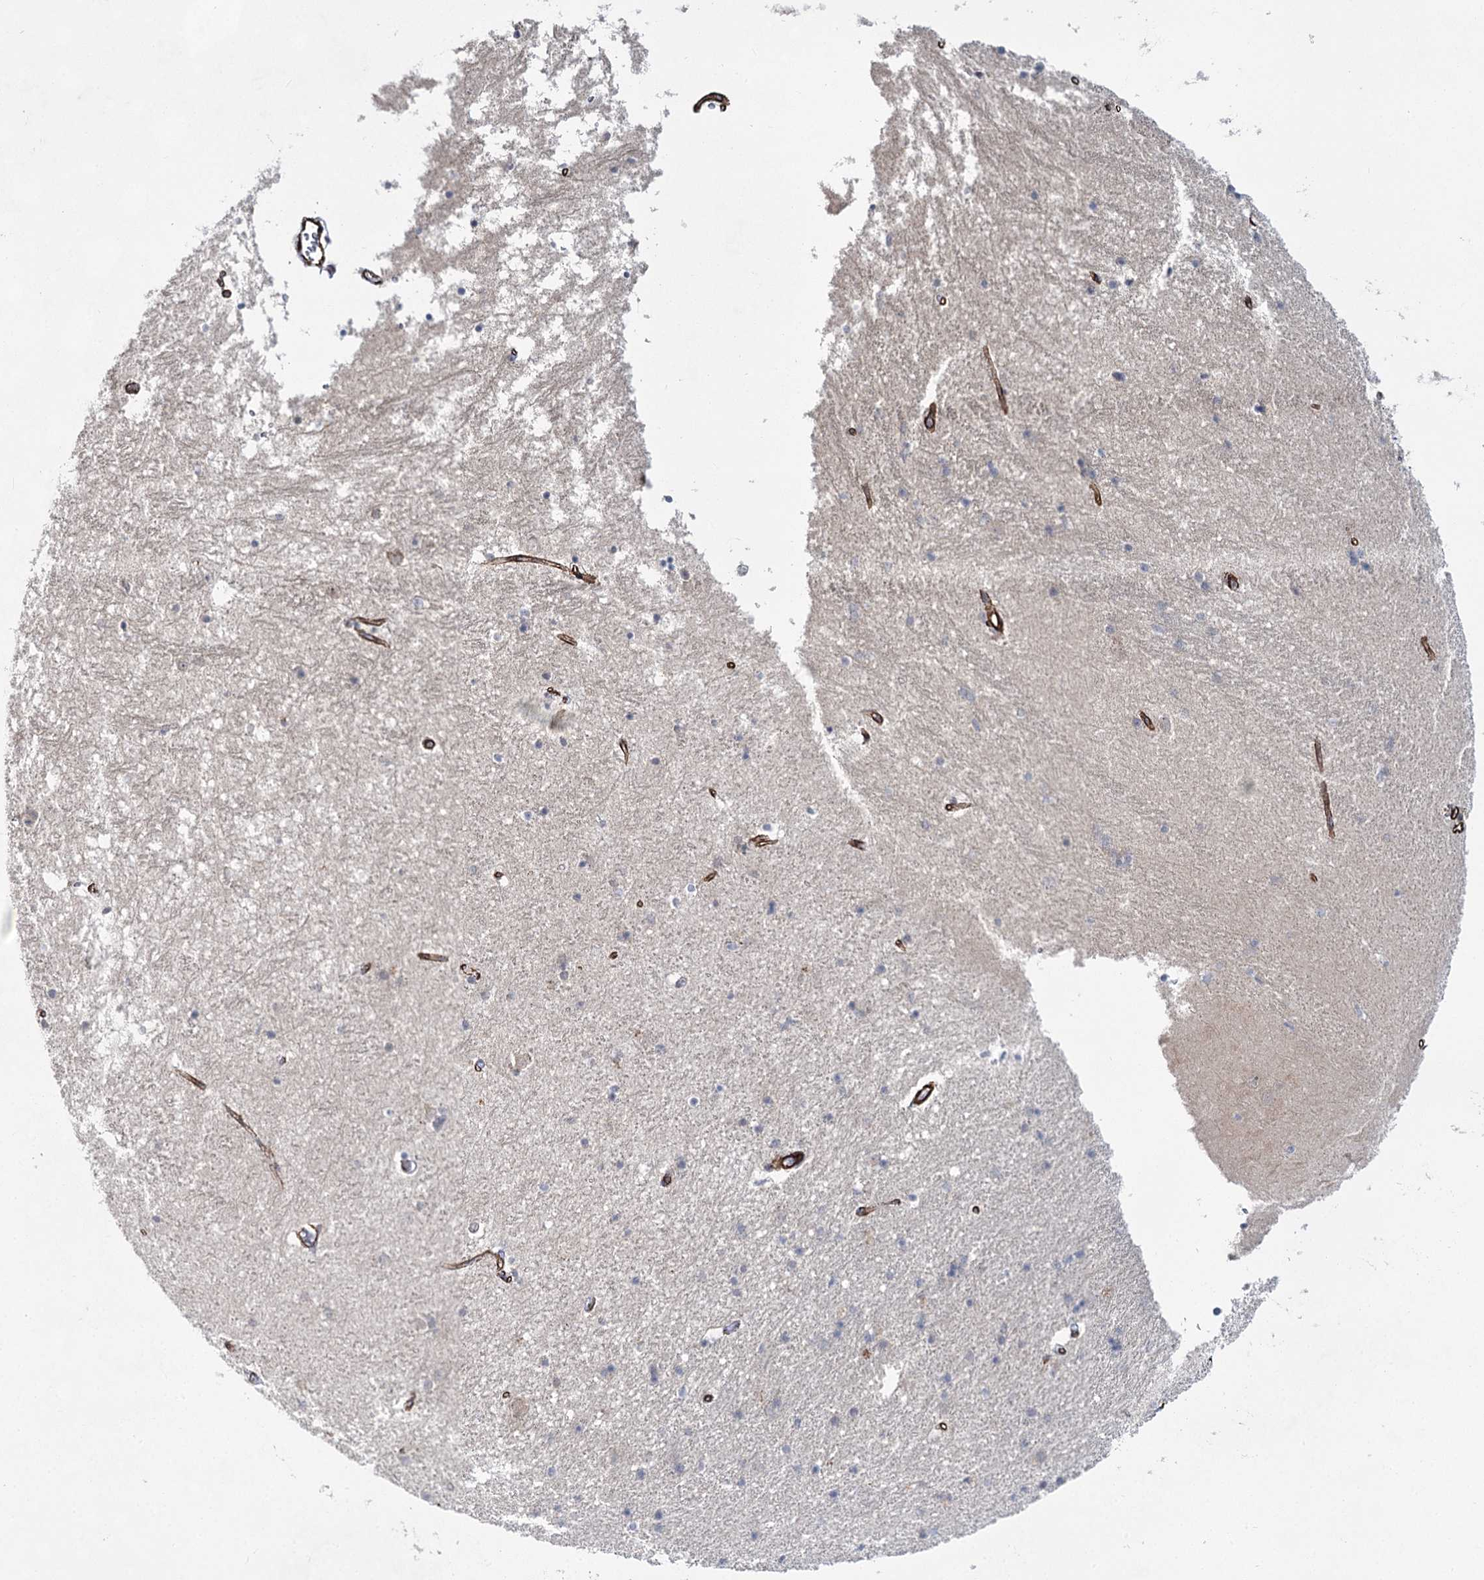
{"staining": {"intensity": "negative", "quantity": "none", "location": "none"}, "tissue": "hippocampus", "cell_type": "Glial cells", "image_type": "normal", "snomed": [{"axis": "morphology", "description": "Normal tissue, NOS"}, {"axis": "topography", "description": "Hippocampus"}], "caption": "This photomicrograph is of benign hippocampus stained with immunohistochemistry (IHC) to label a protein in brown with the nuclei are counter-stained blue. There is no staining in glial cells. (Immunohistochemistry, brightfield microscopy, high magnification).", "gene": "CWF19L1", "patient": {"sex": "male", "age": 45}}